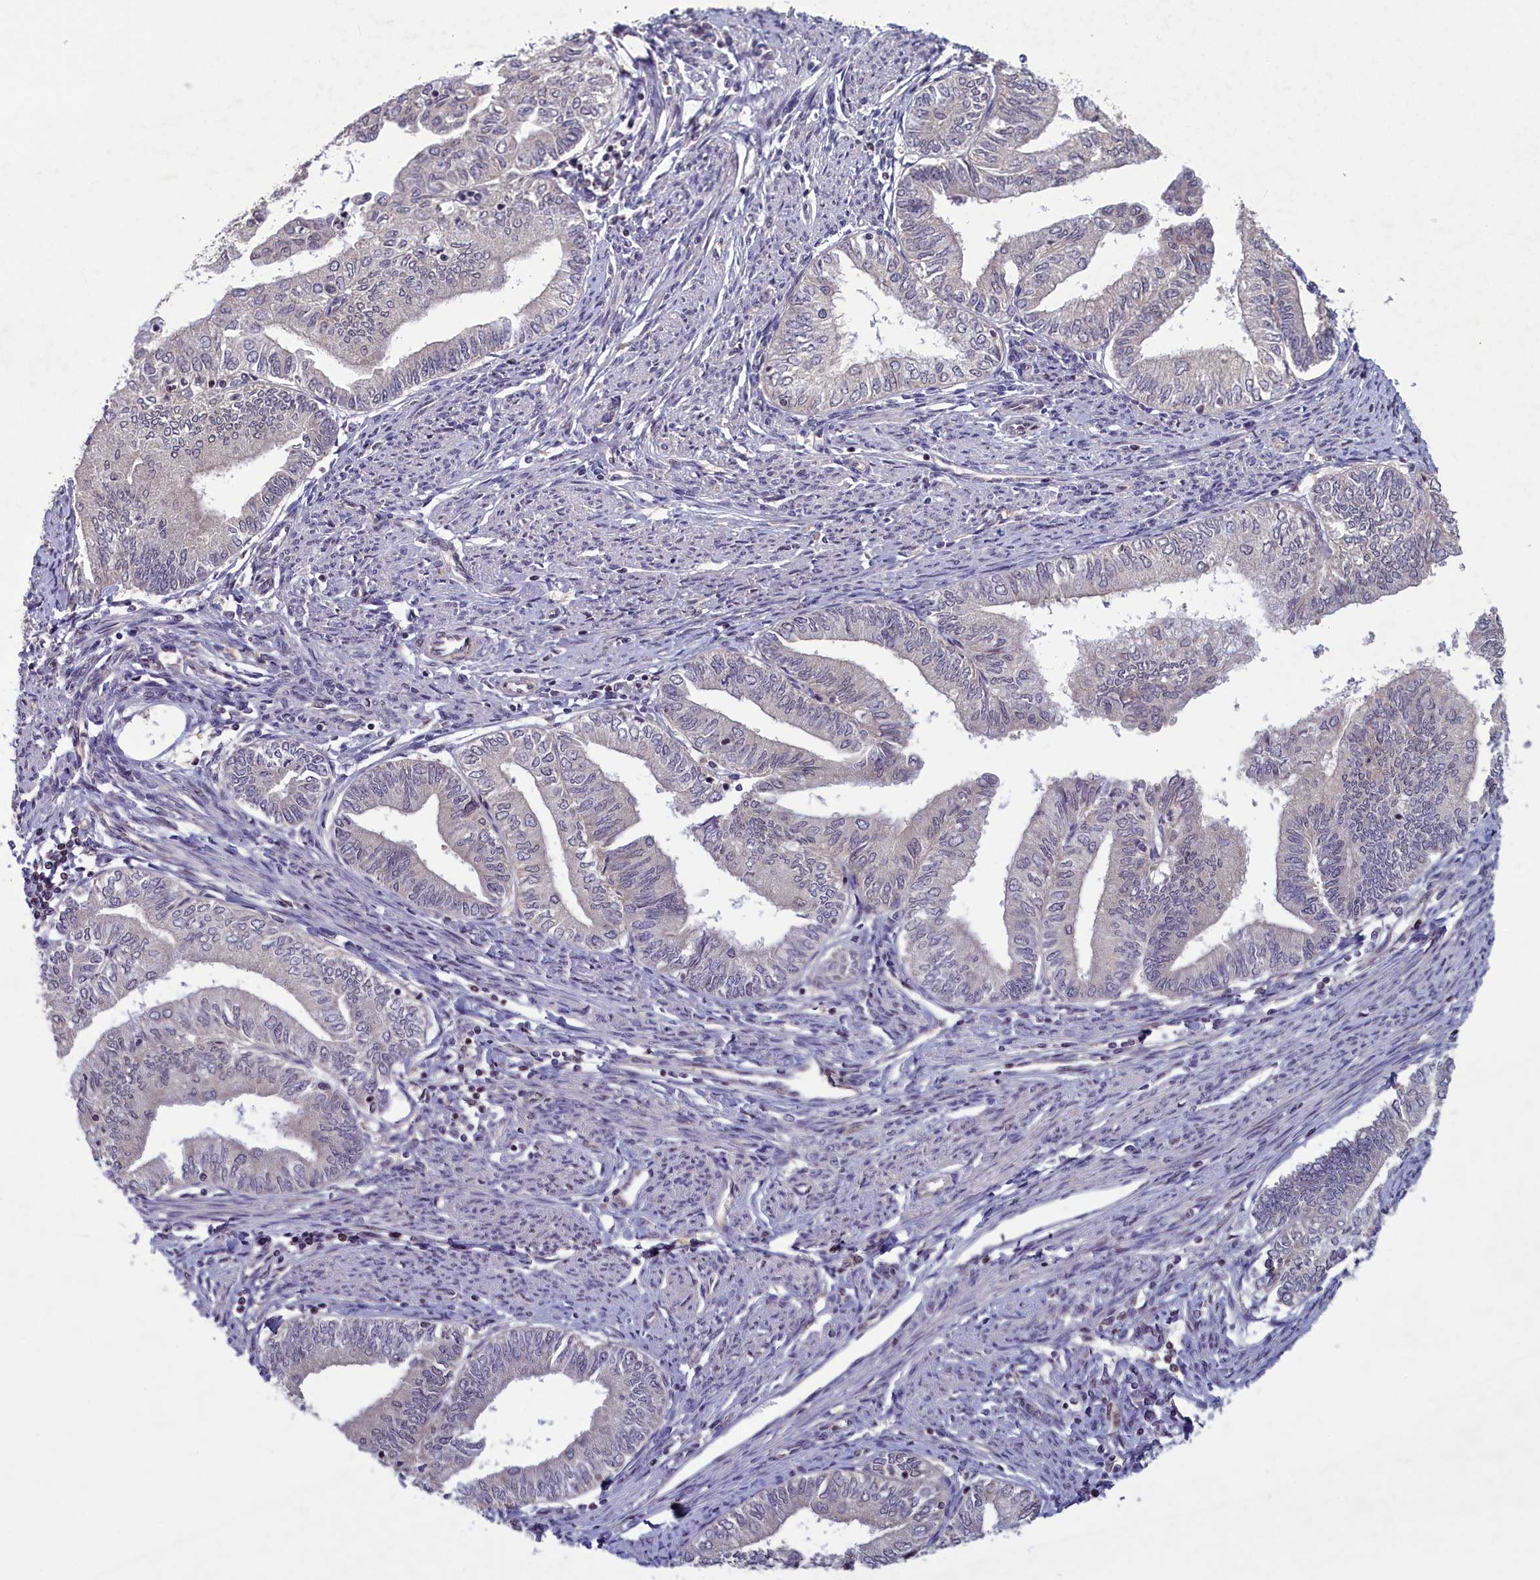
{"staining": {"intensity": "negative", "quantity": "none", "location": "none"}, "tissue": "endometrial cancer", "cell_type": "Tumor cells", "image_type": "cancer", "snomed": [{"axis": "morphology", "description": "Adenocarcinoma, NOS"}, {"axis": "topography", "description": "Endometrium"}], "caption": "DAB immunohistochemical staining of human endometrial adenocarcinoma demonstrates no significant expression in tumor cells. (Immunohistochemistry (ihc), brightfield microscopy, high magnification).", "gene": "NUBP1", "patient": {"sex": "female", "age": 66}}